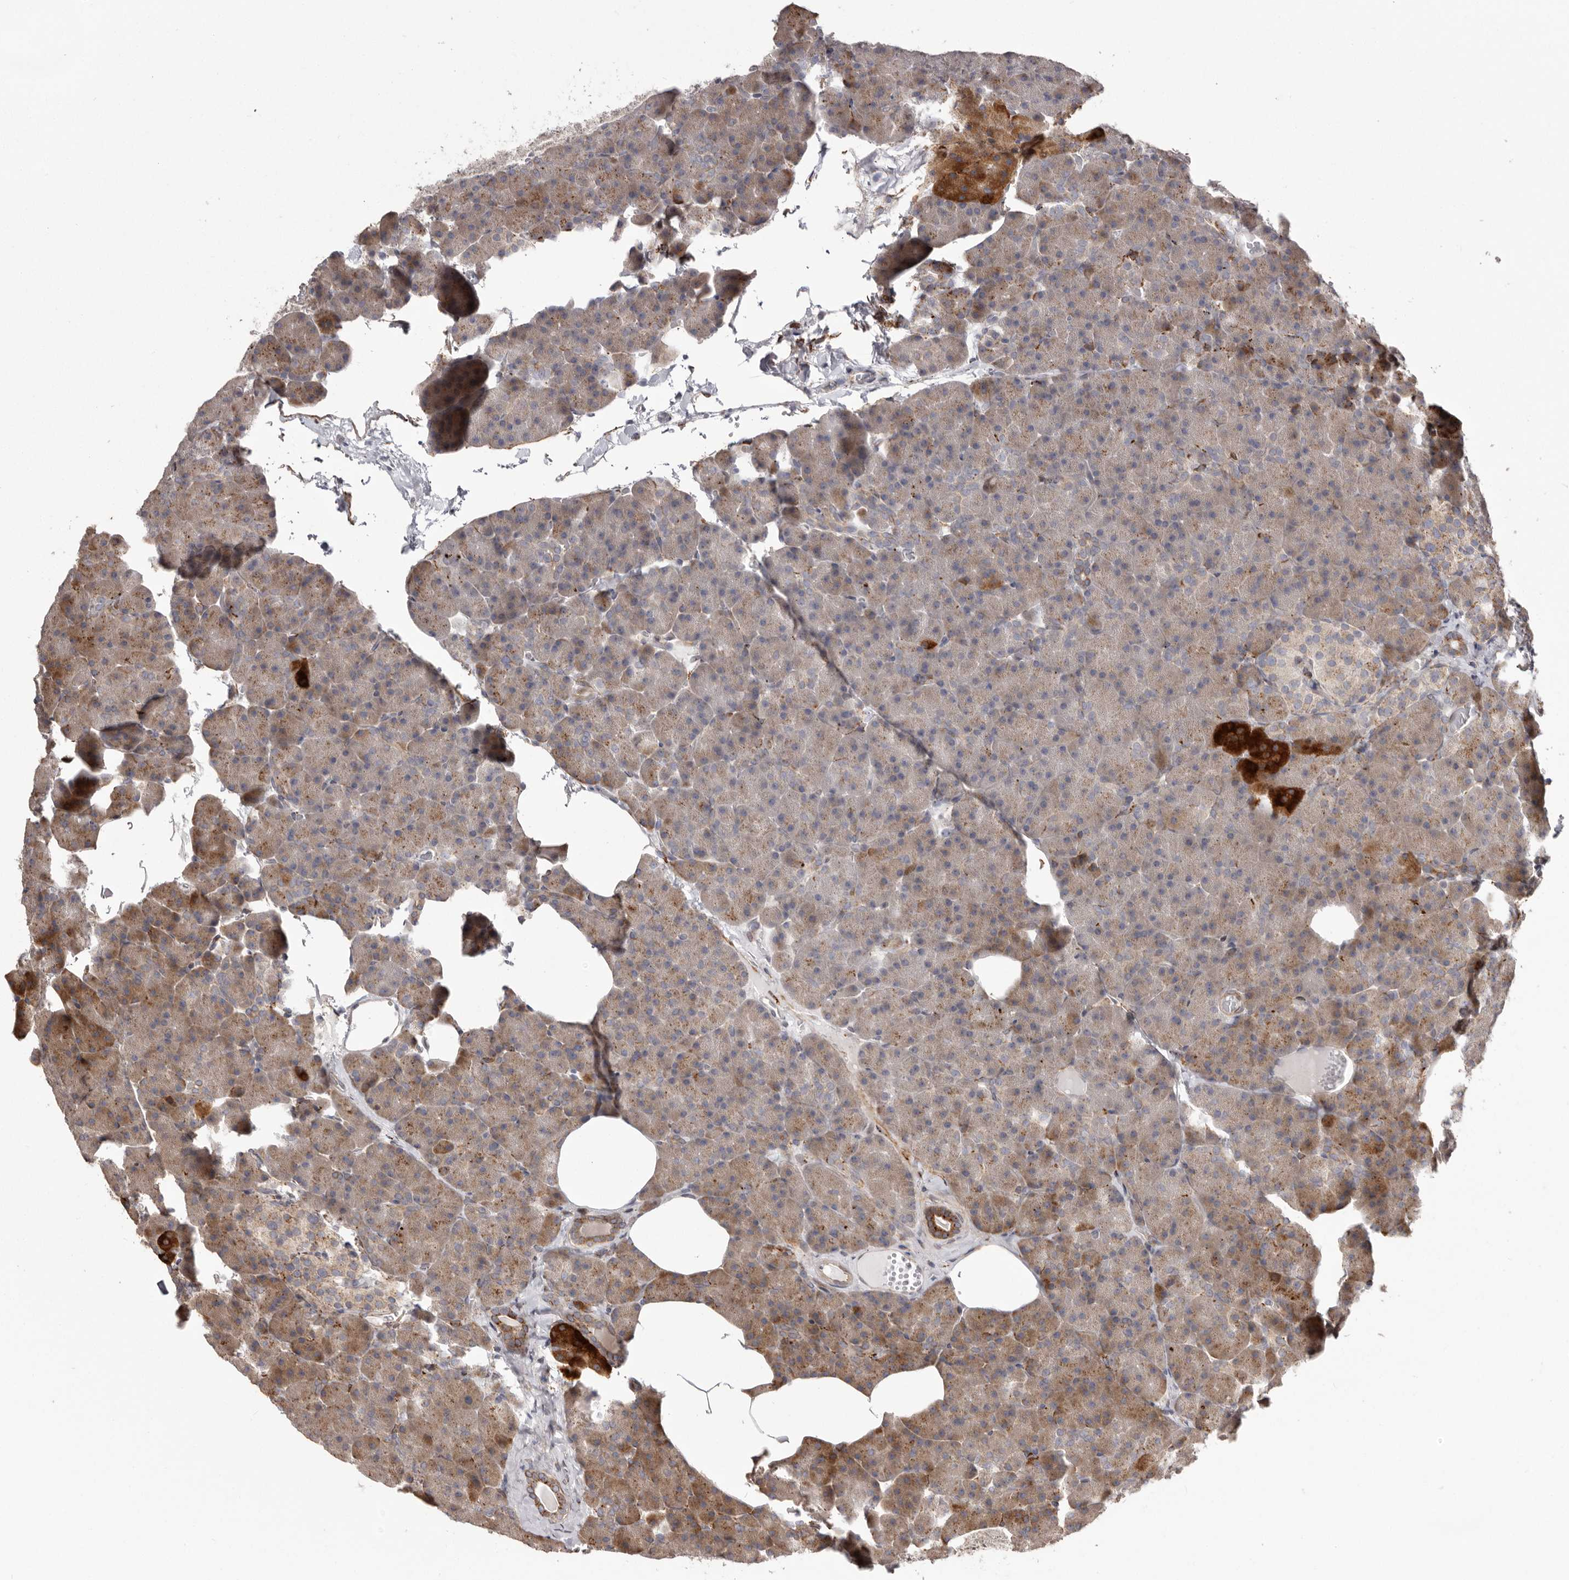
{"staining": {"intensity": "moderate", "quantity": "25%-75%", "location": "cytoplasmic/membranous"}, "tissue": "pancreas", "cell_type": "Exocrine glandular cells", "image_type": "normal", "snomed": [{"axis": "morphology", "description": "Normal tissue, NOS"}, {"axis": "morphology", "description": "Carcinoid, malignant, NOS"}, {"axis": "topography", "description": "Pancreas"}], "caption": "Protein positivity by immunohistochemistry (IHC) displays moderate cytoplasmic/membranous staining in about 25%-75% of exocrine glandular cells in unremarkable pancreas. (Stains: DAB (3,3'-diaminobenzidine) in brown, nuclei in blue, Microscopy: brightfield microscopy at high magnification).", "gene": "NUP43", "patient": {"sex": "female", "age": 35}}